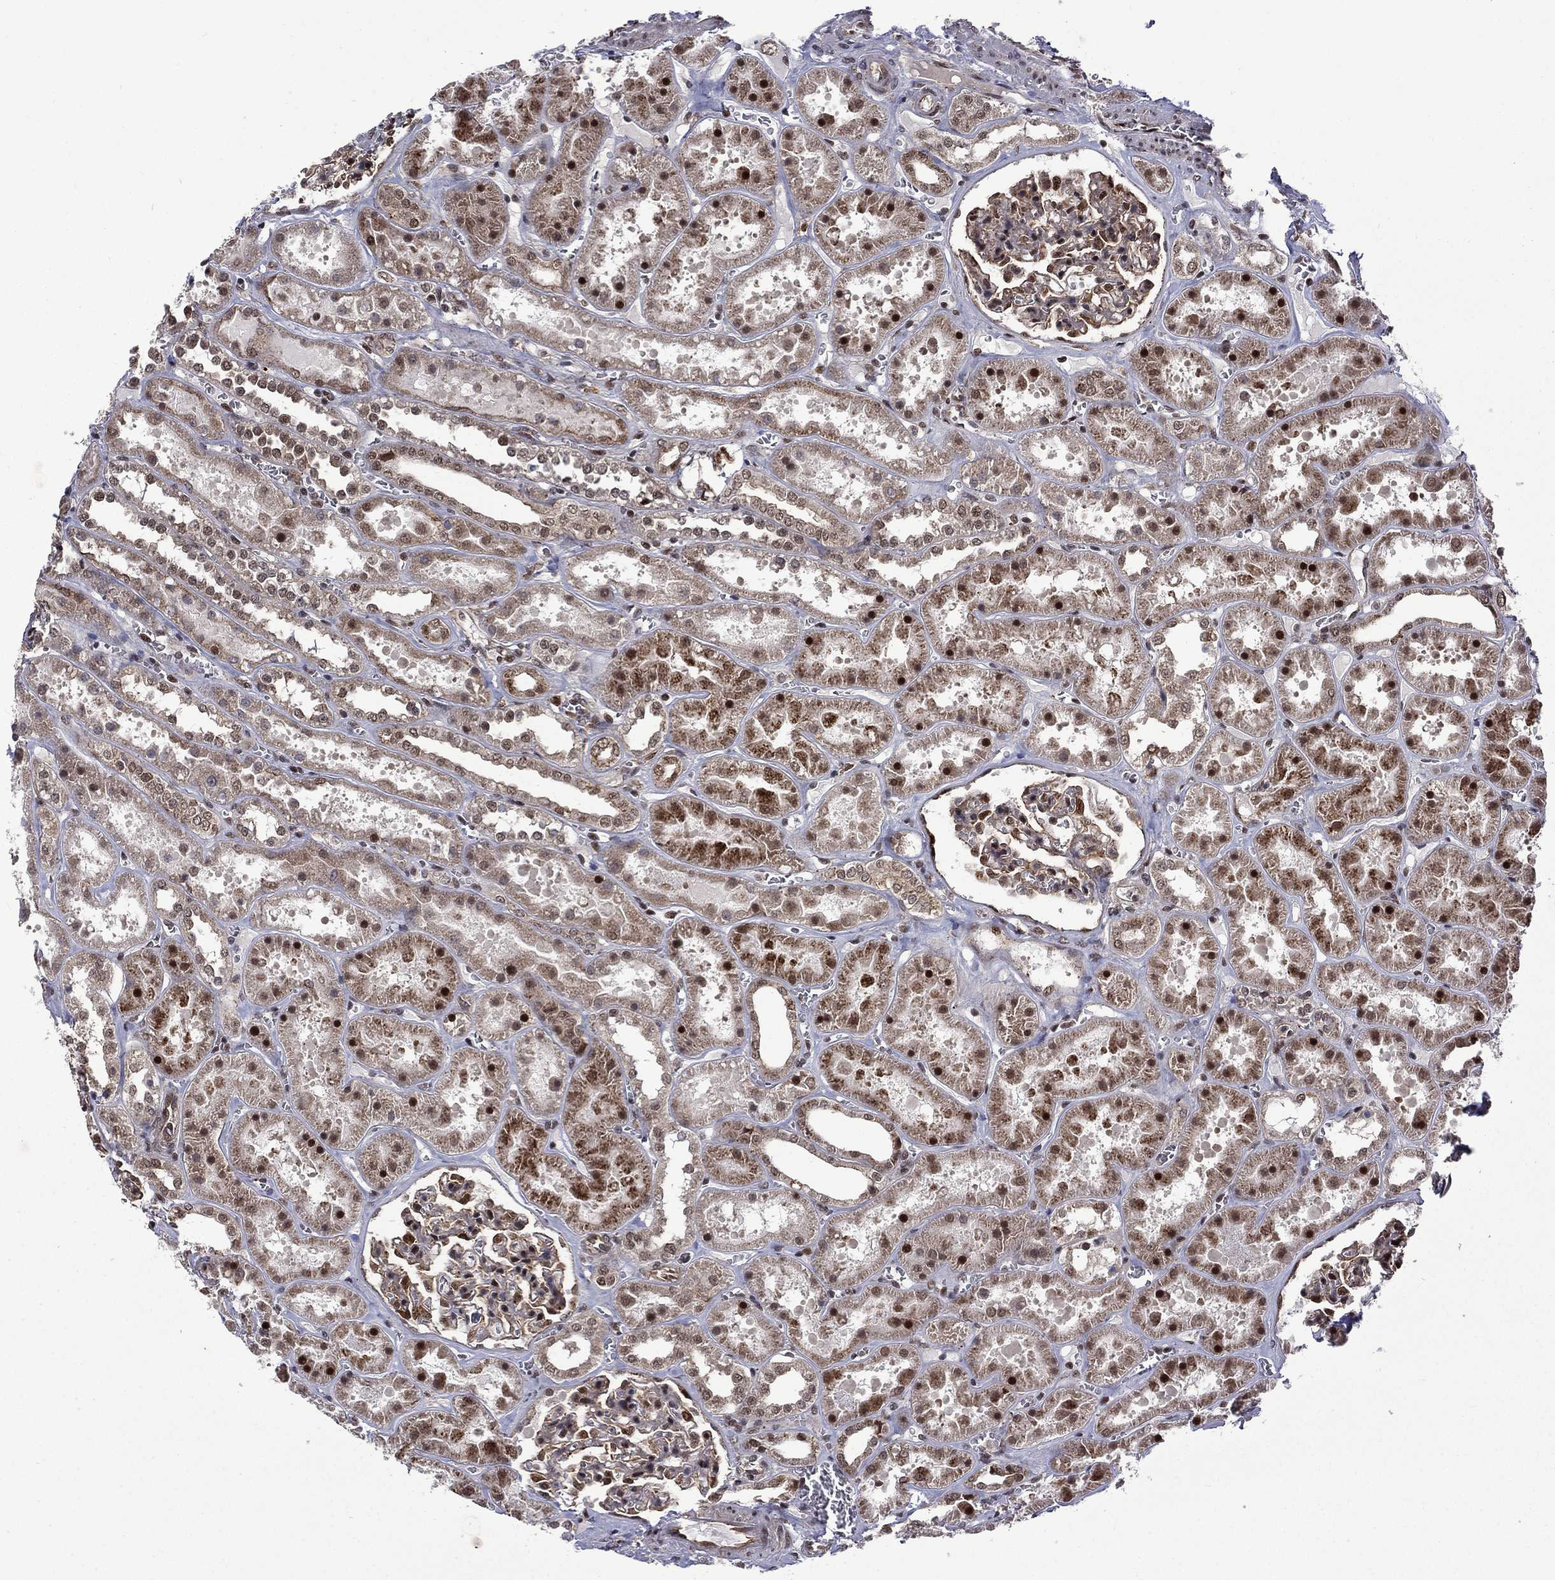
{"staining": {"intensity": "moderate", "quantity": "25%-75%", "location": "nuclear"}, "tissue": "kidney", "cell_type": "Cells in glomeruli", "image_type": "normal", "snomed": [{"axis": "morphology", "description": "Normal tissue, NOS"}, {"axis": "topography", "description": "Kidney"}], "caption": "Human kidney stained with a brown dye shows moderate nuclear positive expression in approximately 25%-75% of cells in glomeruli.", "gene": "KPNA3", "patient": {"sex": "female", "age": 41}}